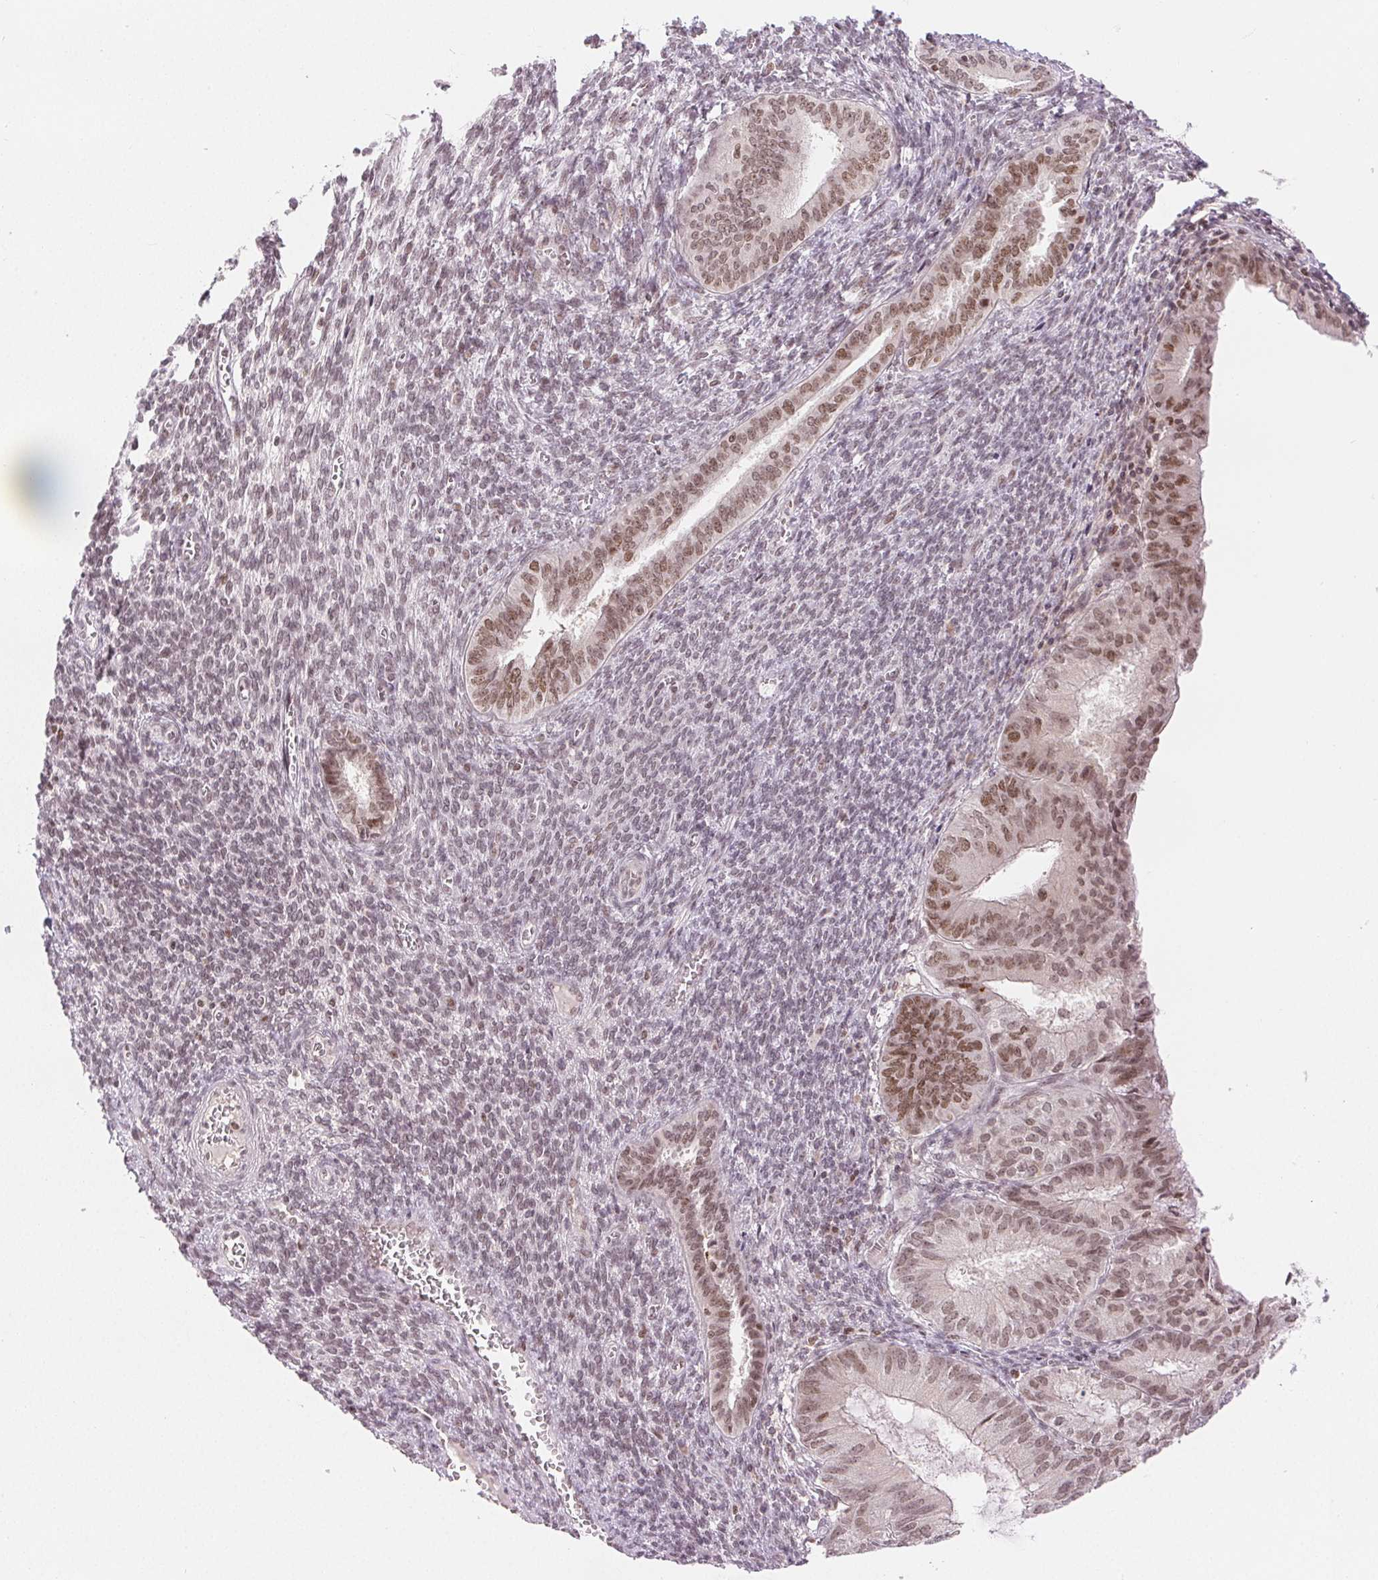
{"staining": {"intensity": "moderate", "quantity": ">75%", "location": "nuclear"}, "tissue": "endometrial cancer", "cell_type": "Tumor cells", "image_type": "cancer", "snomed": [{"axis": "morphology", "description": "Adenocarcinoma, NOS"}, {"axis": "topography", "description": "Endometrium"}], "caption": "Immunohistochemistry (IHC) histopathology image of neoplastic tissue: endometrial cancer (adenocarcinoma) stained using immunohistochemistry exhibits medium levels of moderate protein expression localized specifically in the nuclear of tumor cells, appearing as a nuclear brown color.", "gene": "DEK", "patient": {"sex": "female", "age": 86}}